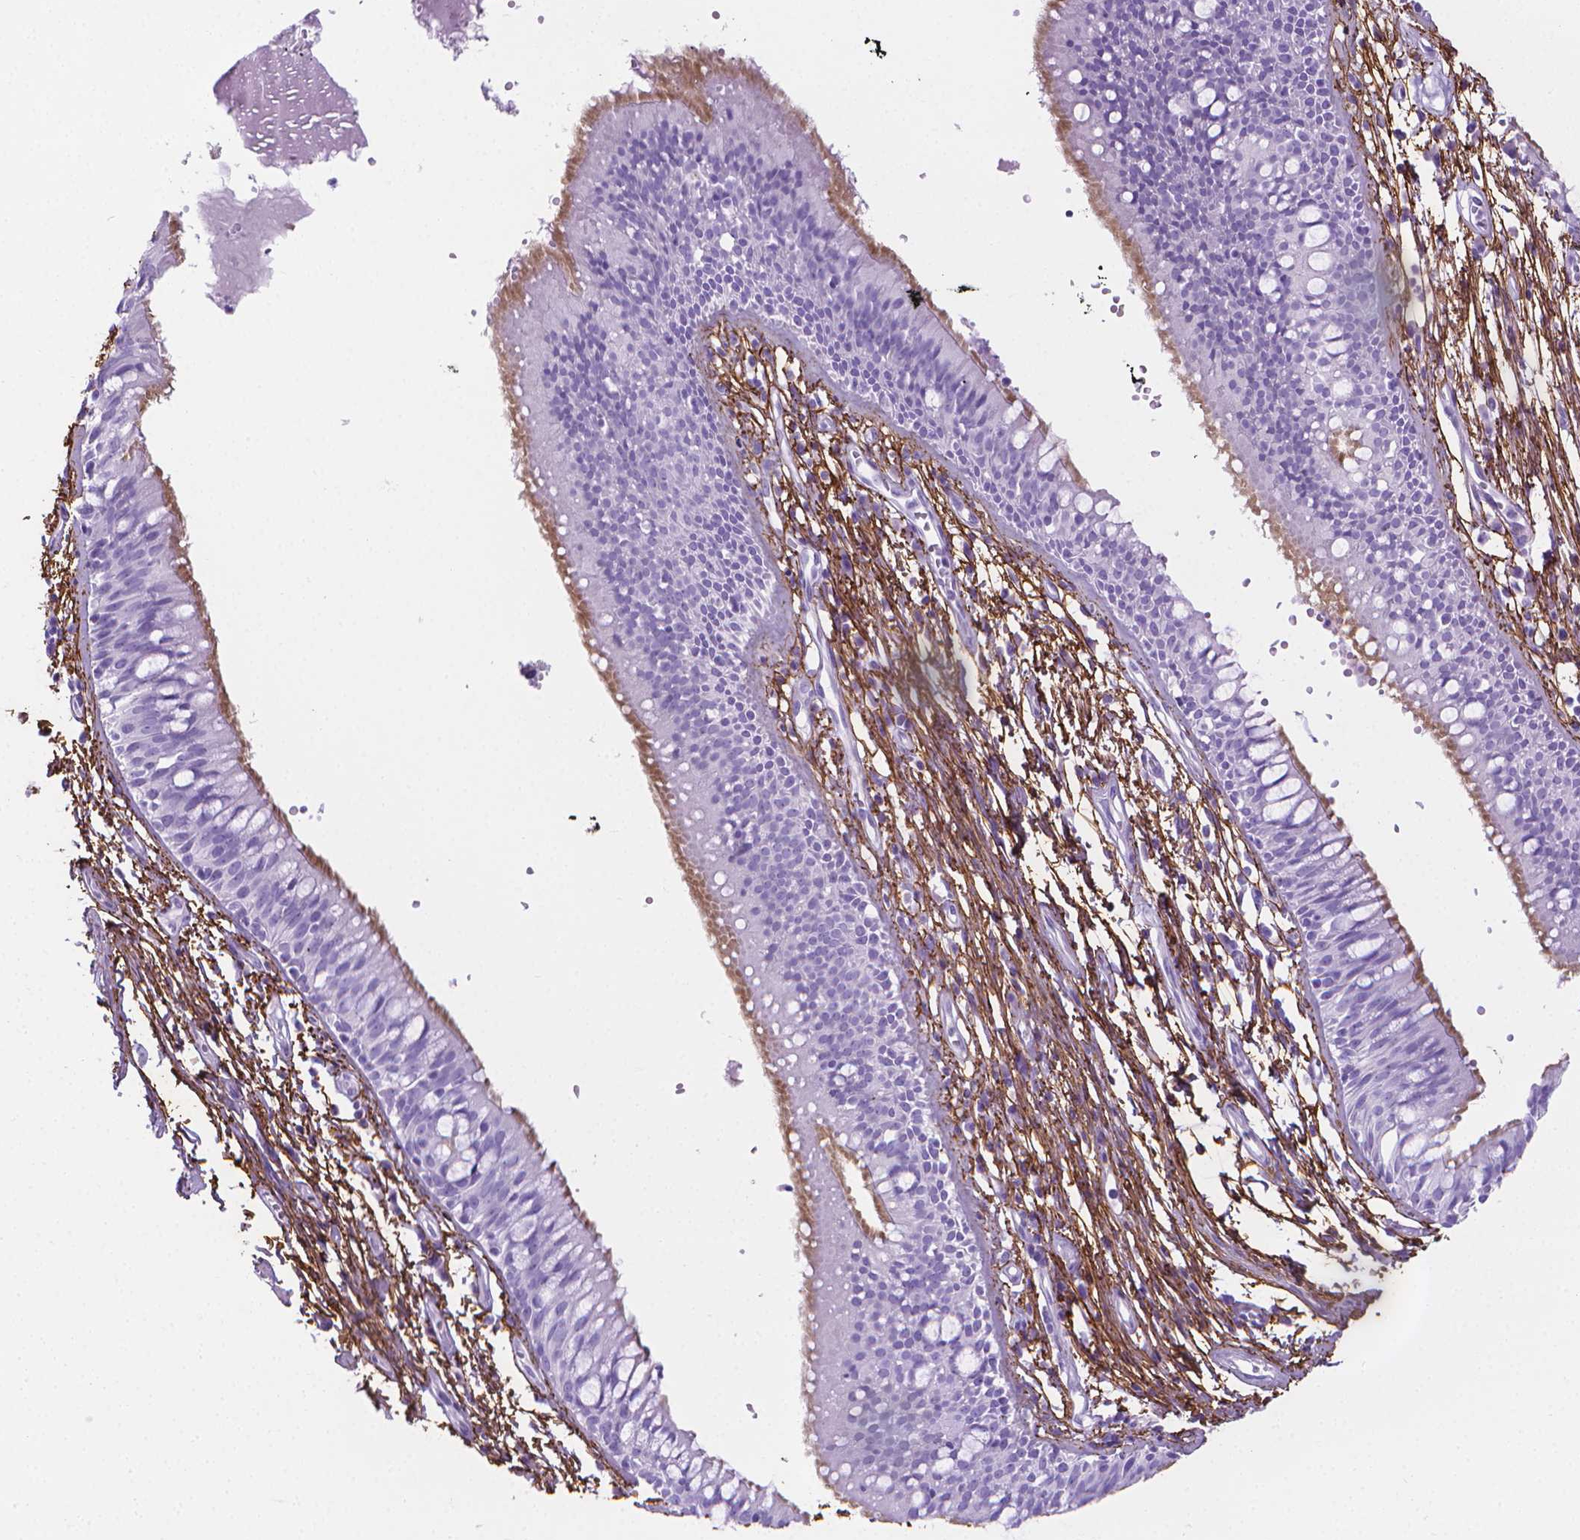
{"staining": {"intensity": "negative", "quantity": "none", "location": "none"}, "tissue": "bronchus", "cell_type": "Respiratory epithelial cells", "image_type": "normal", "snomed": [{"axis": "morphology", "description": "Normal tissue, NOS"}, {"axis": "morphology", "description": "Squamous cell carcinoma, NOS"}, {"axis": "topography", "description": "Cartilage tissue"}, {"axis": "topography", "description": "Bronchus"}, {"axis": "topography", "description": "Lung"}], "caption": "A high-resolution micrograph shows immunohistochemistry staining of benign bronchus, which shows no significant positivity in respiratory epithelial cells. (DAB (3,3'-diaminobenzidine) IHC, high magnification).", "gene": "MFAP2", "patient": {"sex": "male", "age": 66}}